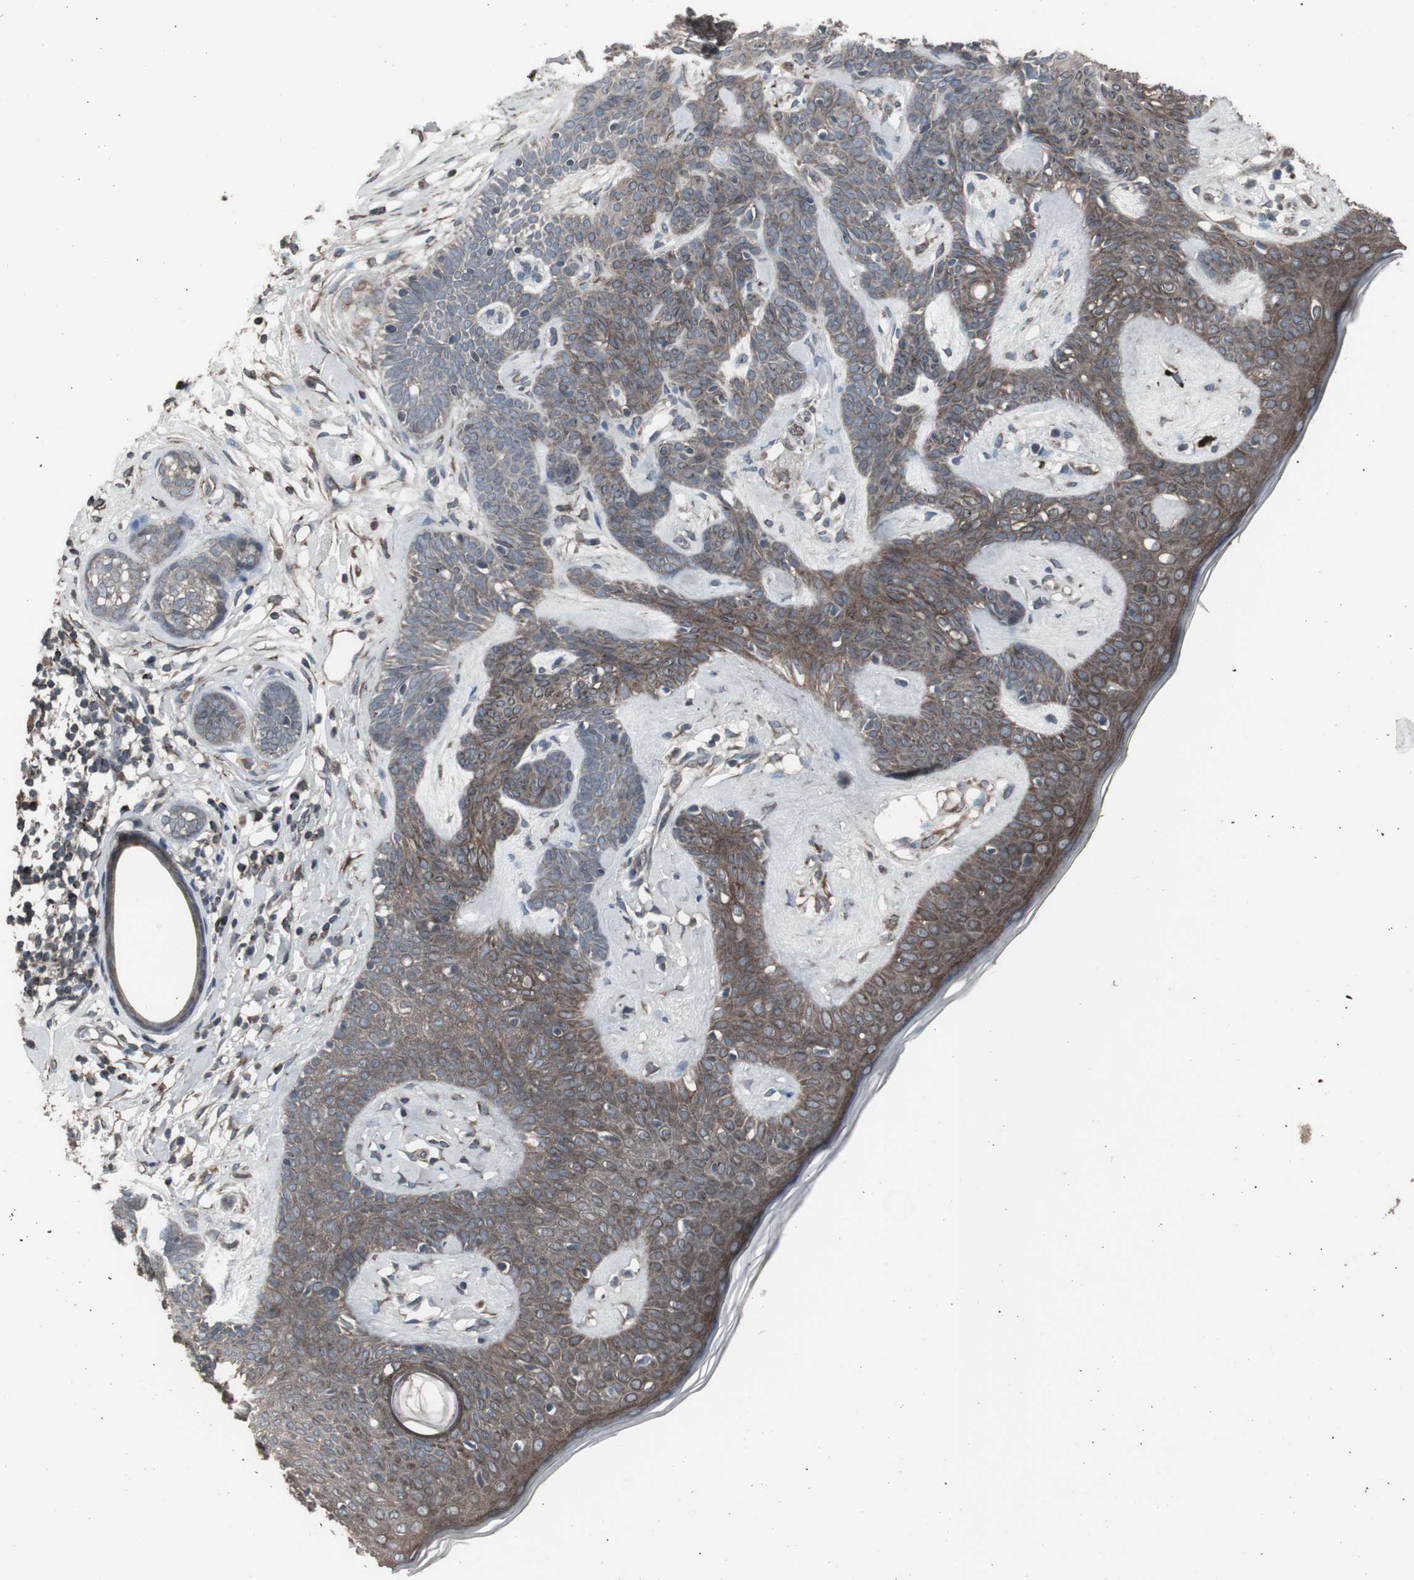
{"staining": {"intensity": "moderate", "quantity": ">75%", "location": "cytoplasmic/membranous"}, "tissue": "skin cancer", "cell_type": "Tumor cells", "image_type": "cancer", "snomed": [{"axis": "morphology", "description": "Developmental malformation"}, {"axis": "morphology", "description": "Basal cell carcinoma"}, {"axis": "topography", "description": "Skin"}], "caption": "Protein staining of skin cancer tissue displays moderate cytoplasmic/membranous staining in about >75% of tumor cells. Nuclei are stained in blue.", "gene": "SSTR2", "patient": {"sex": "female", "age": 62}}